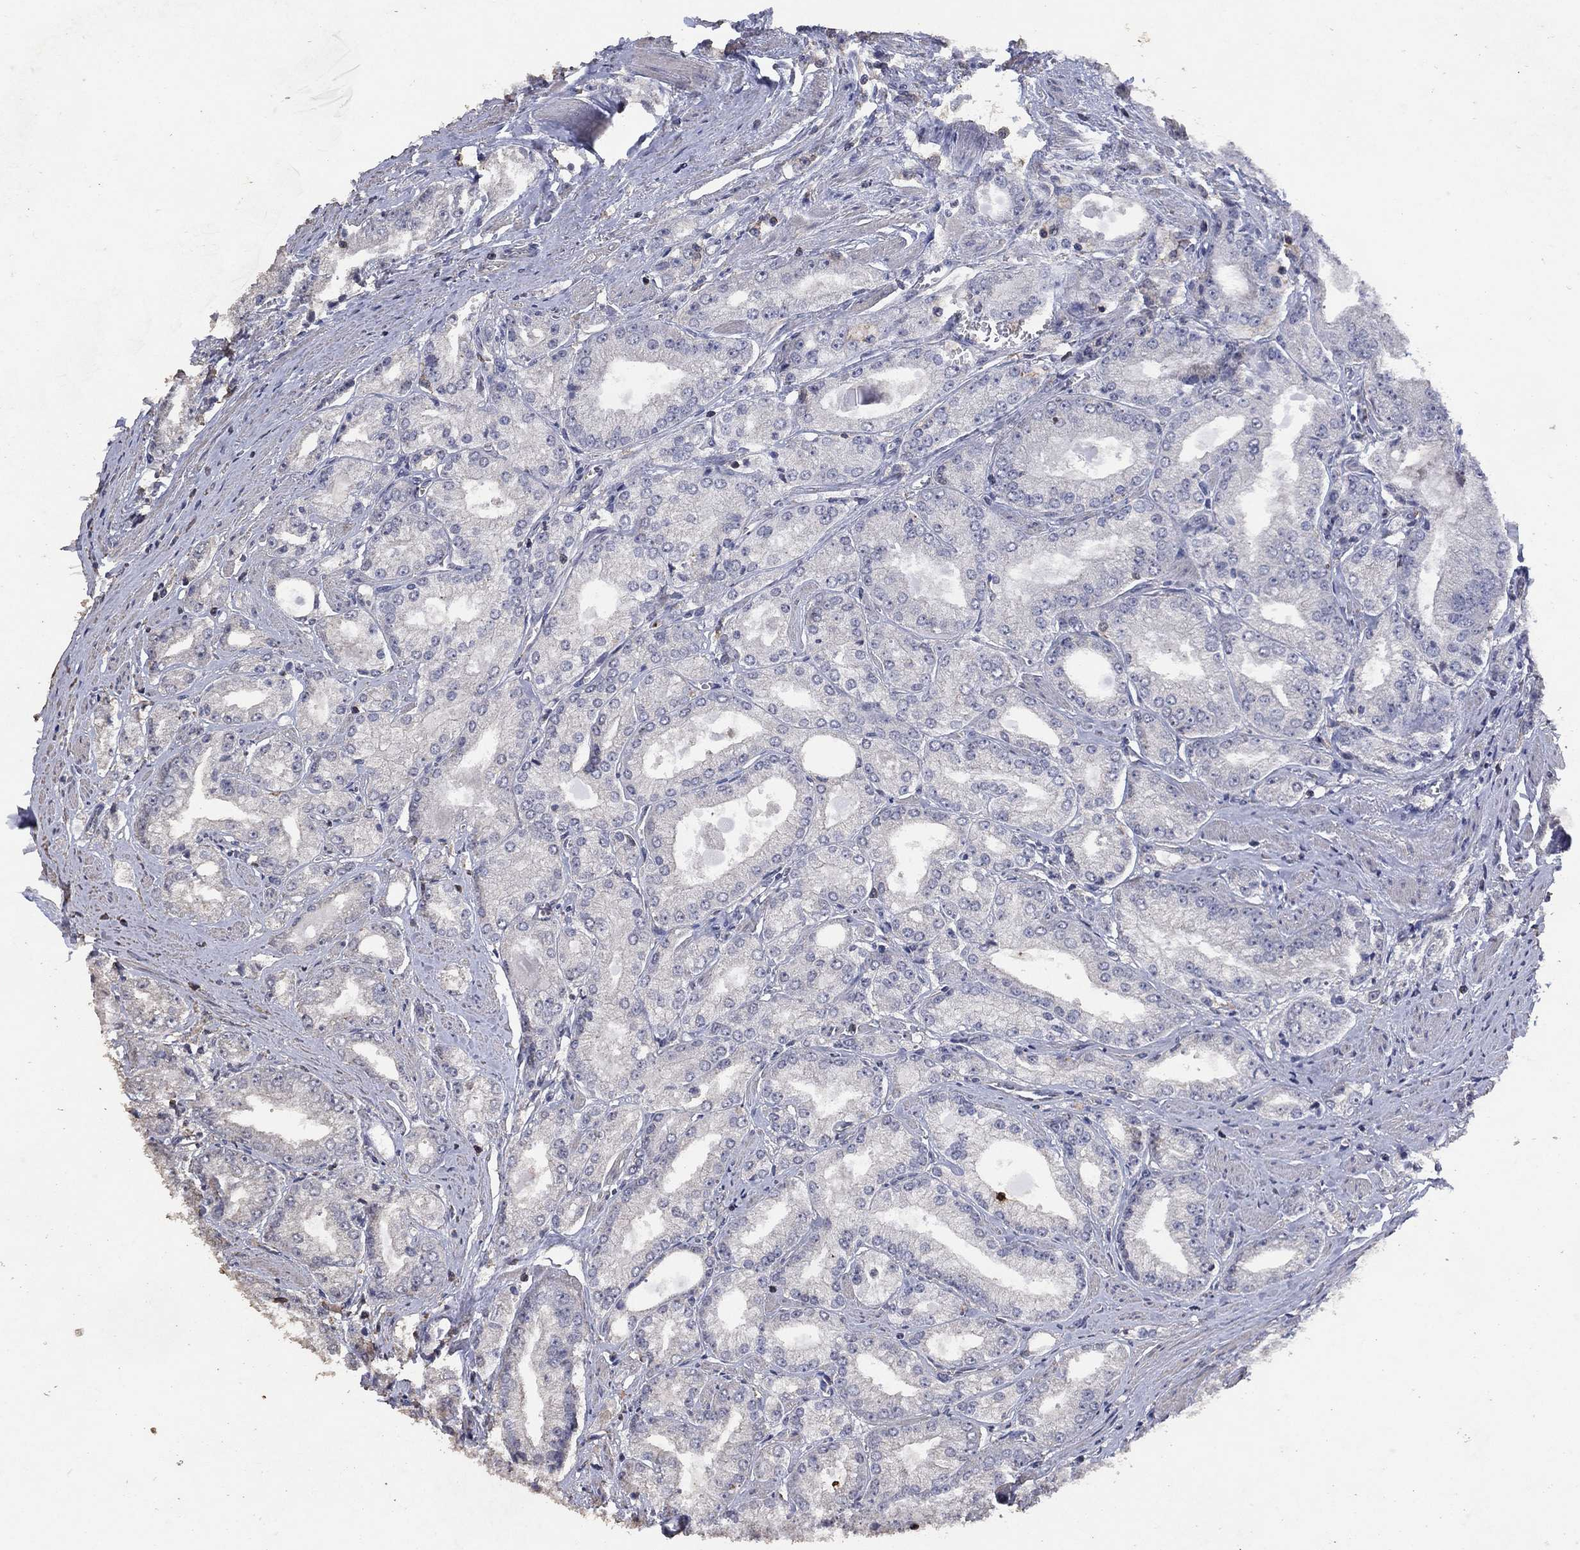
{"staining": {"intensity": "negative", "quantity": "none", "location": "none"}, "tissue": "prostate cancer", "cell_type": "Tumor cells", "image_type": "cancer", "snomed": [{"axis": "morphology", "description": "Adenocarcinoma, NOS"}, {"axis": "morphology", "description": "Adenocarcinoma, High grade"}, {"axis": "topography", "description": "Prostate"}], "caption": "Immunohistochemistry of prostate cancer (high-grade adenocarcinoma) displays no positivity in tumor cells.", "gene": "ADPRHL1", "patient": {"sex": "male", "age": 70}}